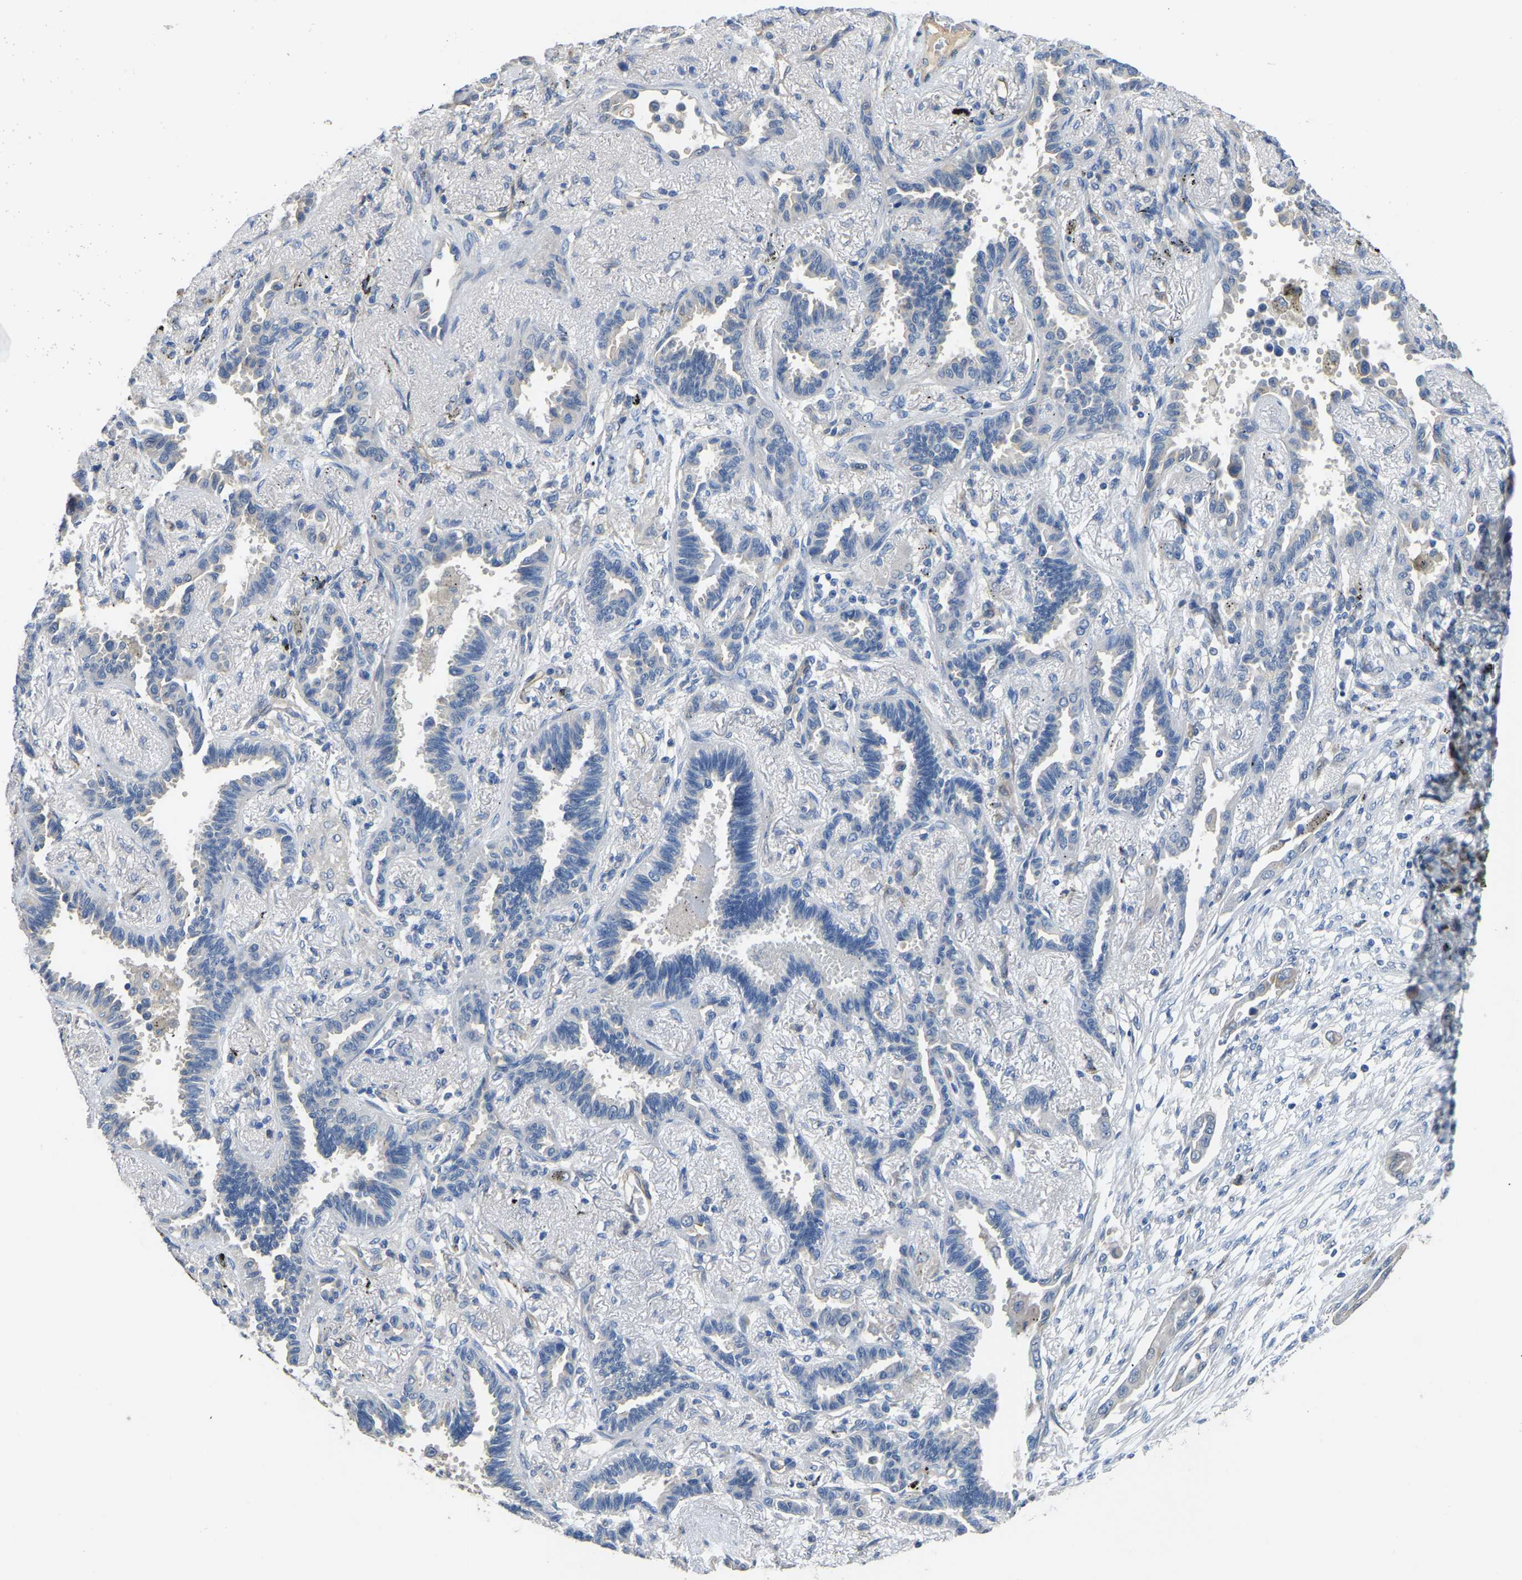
{"staining": {"intensity": "negative", "quantity": "none", "location": "none"}, "tissue": "lung cancer", "cell_type": "Tumor cells", "image_type": "cancer", "snomed": [{"axis": "morphology", "description": "Adenocarcinoma, NOS"}, {"axis": "topography", "description": "Lung"}], "caption": "The micrograph displays no staining of tumor cells in lung adenocarcinoma.", "gene": "HIGD2B", "patient": {"sex": "male", "age": 59}}